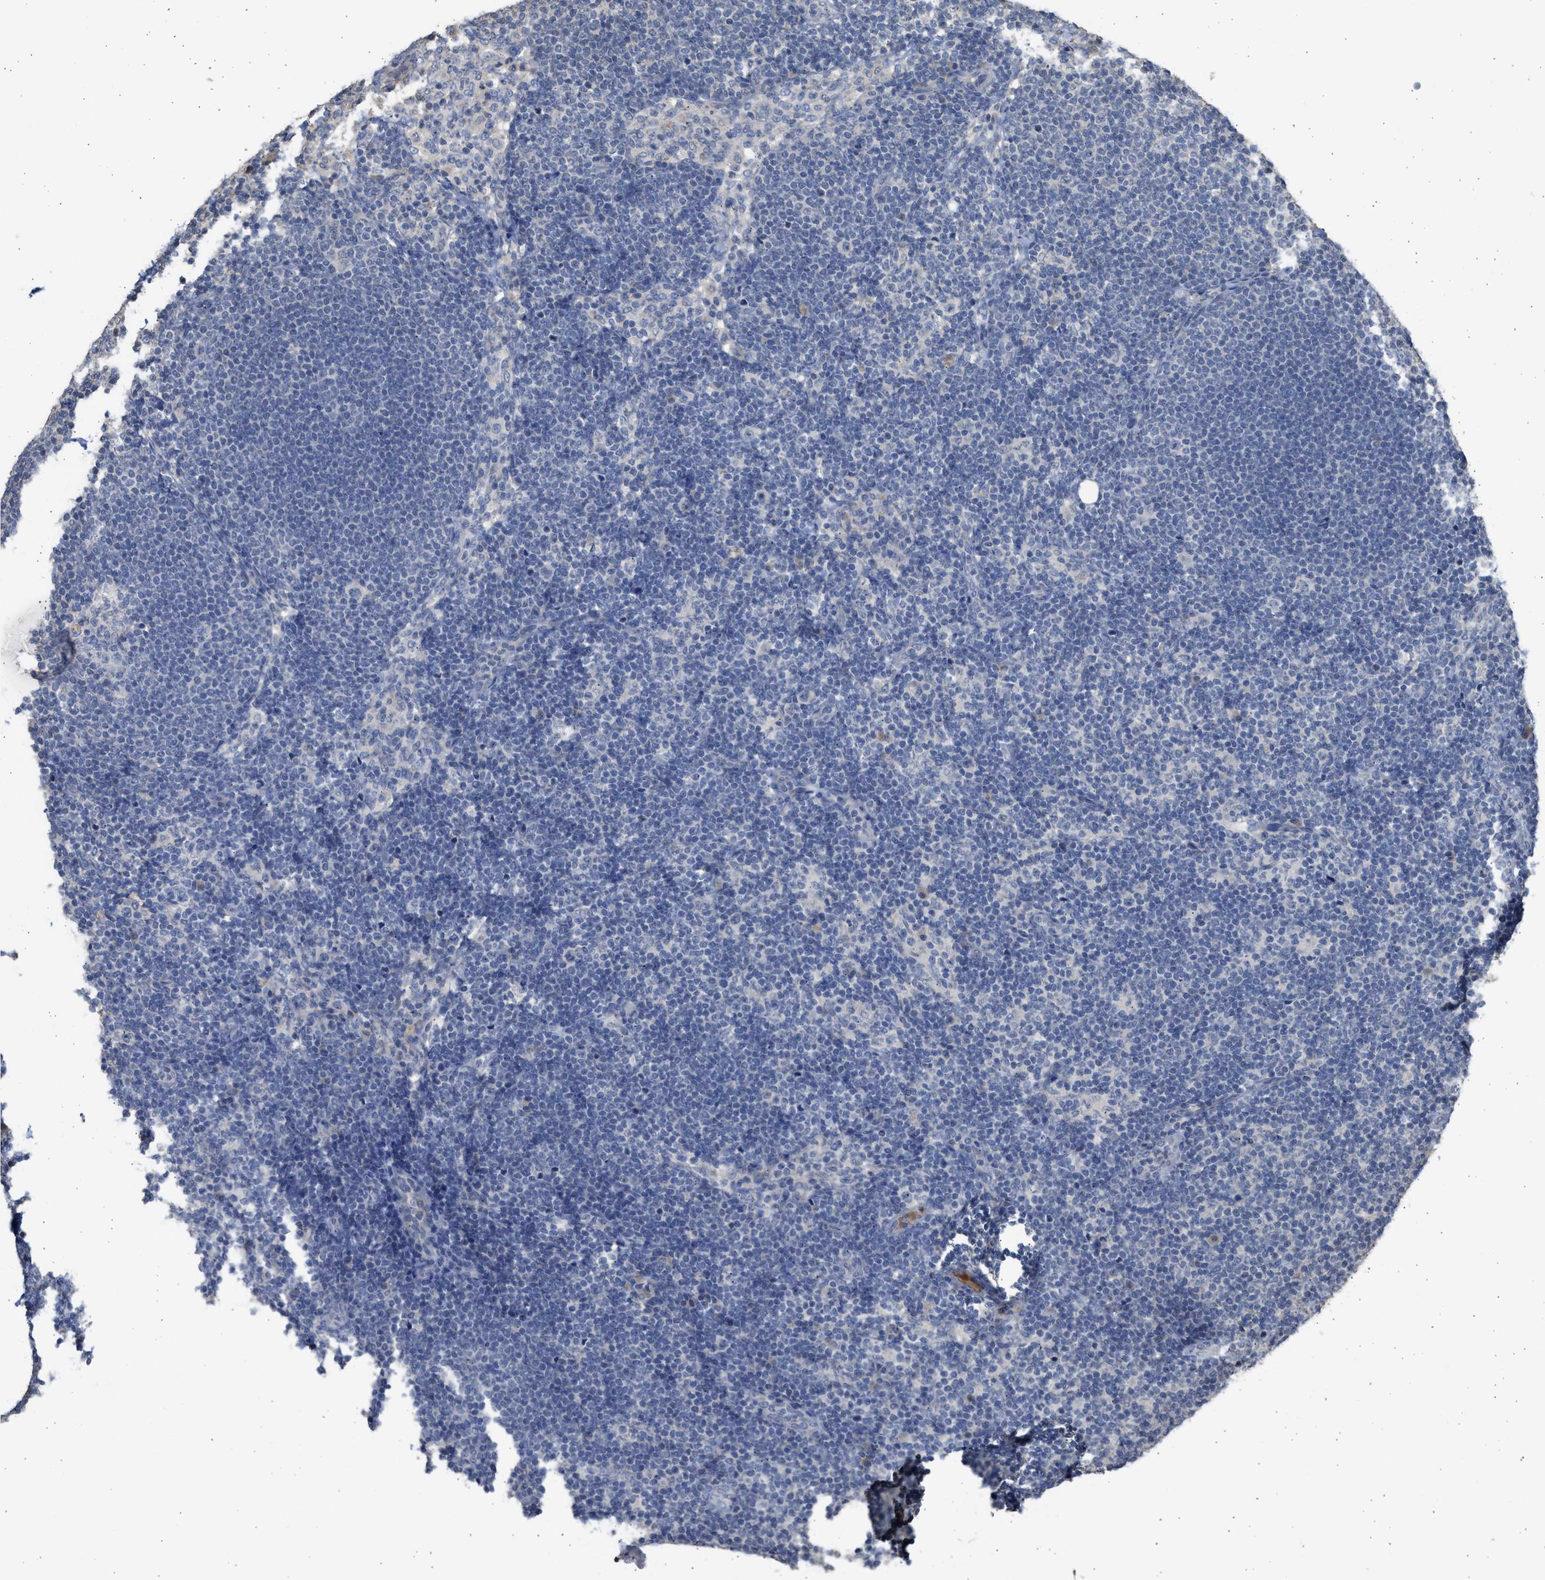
{"staining": {"intensity": "negative", "quantity": "none", "location": "none"}, "tissue": "lymph node", "cell_type": "Germinal center cells", "image_type": "normal", "snomed": [{"axis": "morphology", "description": "Normal tissue, NOS"}, {"axis": "morphology", "description": "Carcinoid, malignant, NOS"}, {"axis": "topography", "description": "Lymph node"}], "caption": "This photomicrograph is of normal lymph node stained with immunohistochemistry to label a protein in brown with the nuclei are counter-stained blue. There is no staining in germinal center cells. Nuclei are stained in blue.", "gene": "SULT2A1", "patient": {"sex": "male", "age": 47}}